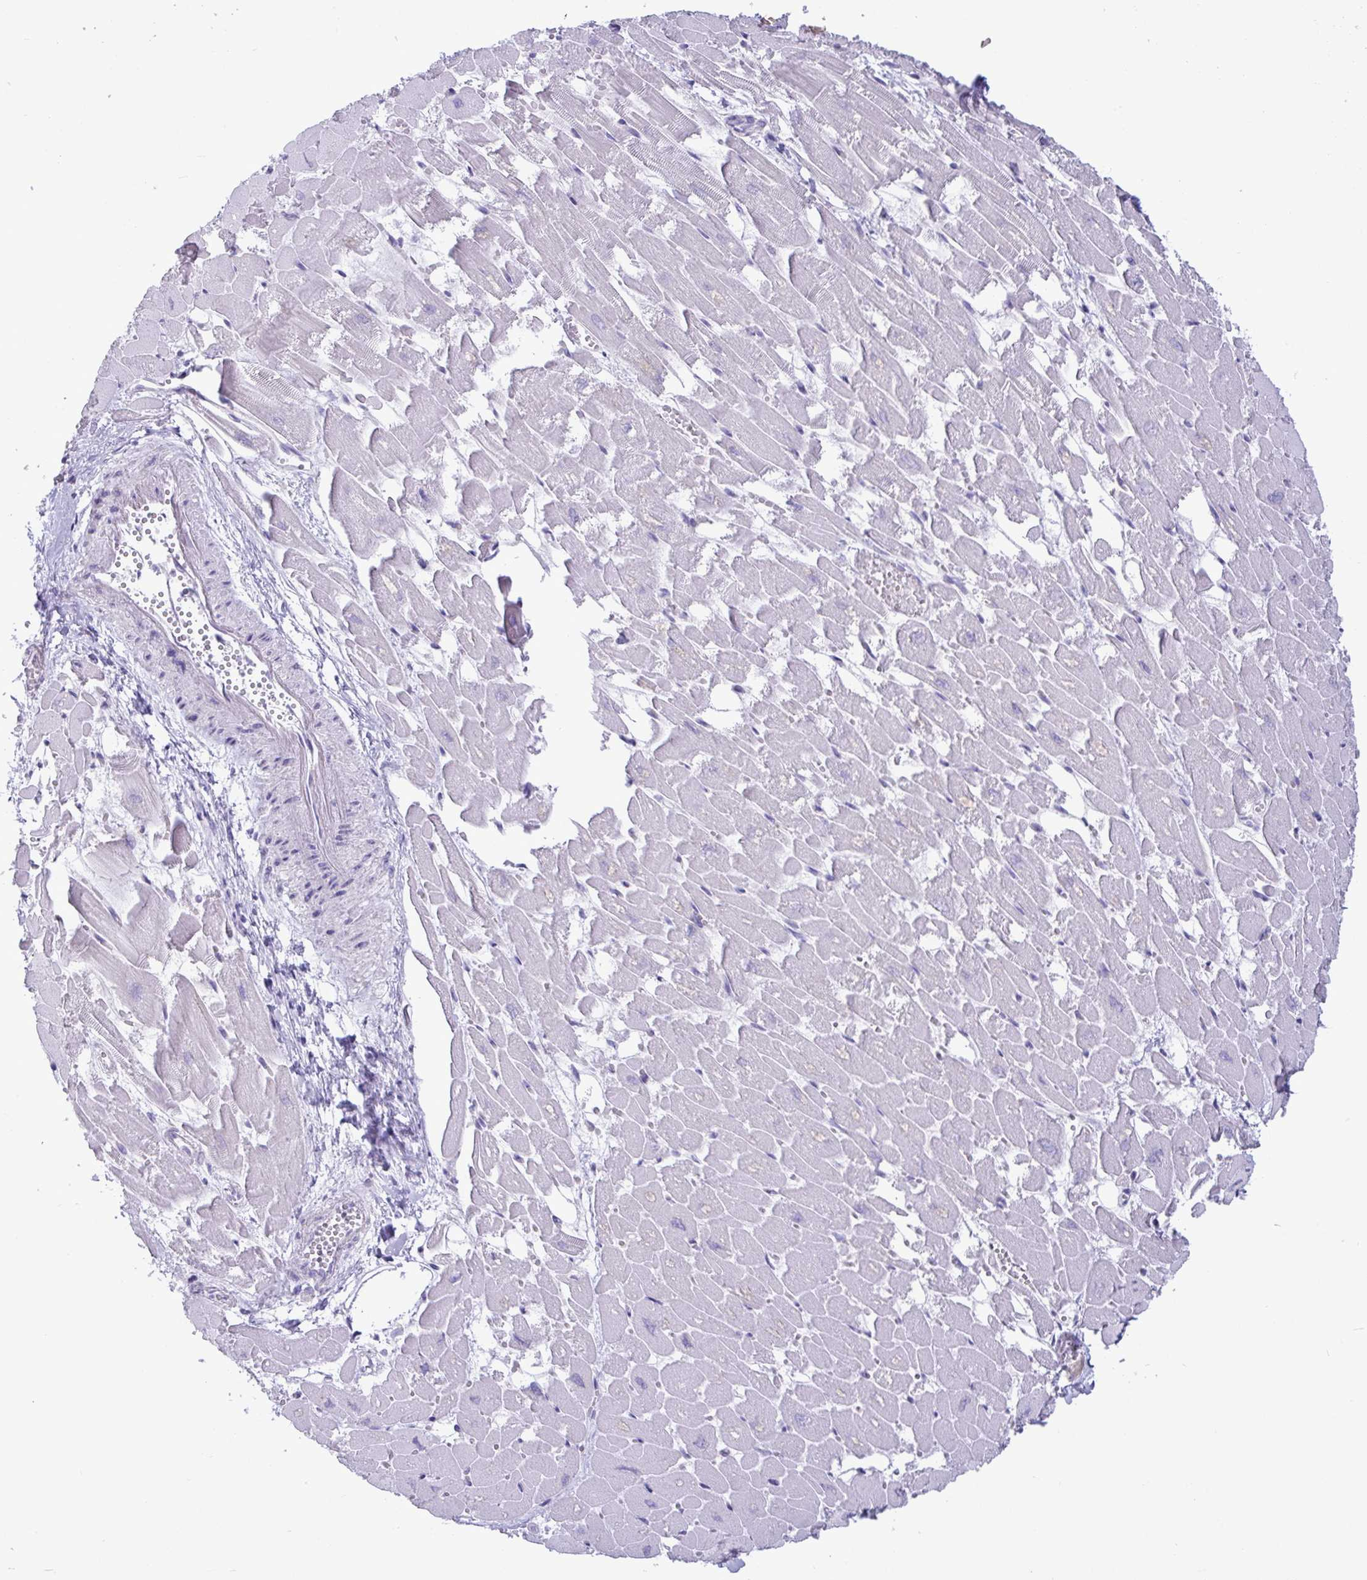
{"staining": {"intensity": "weak", "quantity": "<25%", "location": "cytoplasmic/membranous"}, "tissue": "heart muscle", "cell_type": "Cardiomyocytes", "image_type": "normal", "snomed": [{"axis": "morphology", "description": "Normal tissue, NOS"}, {"axis": "topography", "description": "Heart"}], "caption": "Normal heart muscle was stained to show a protein in brown. There is no significant expression in cardiomyocytes.", "gene": "C4orf33", "patient": {"sex": "female", "age": 52}}